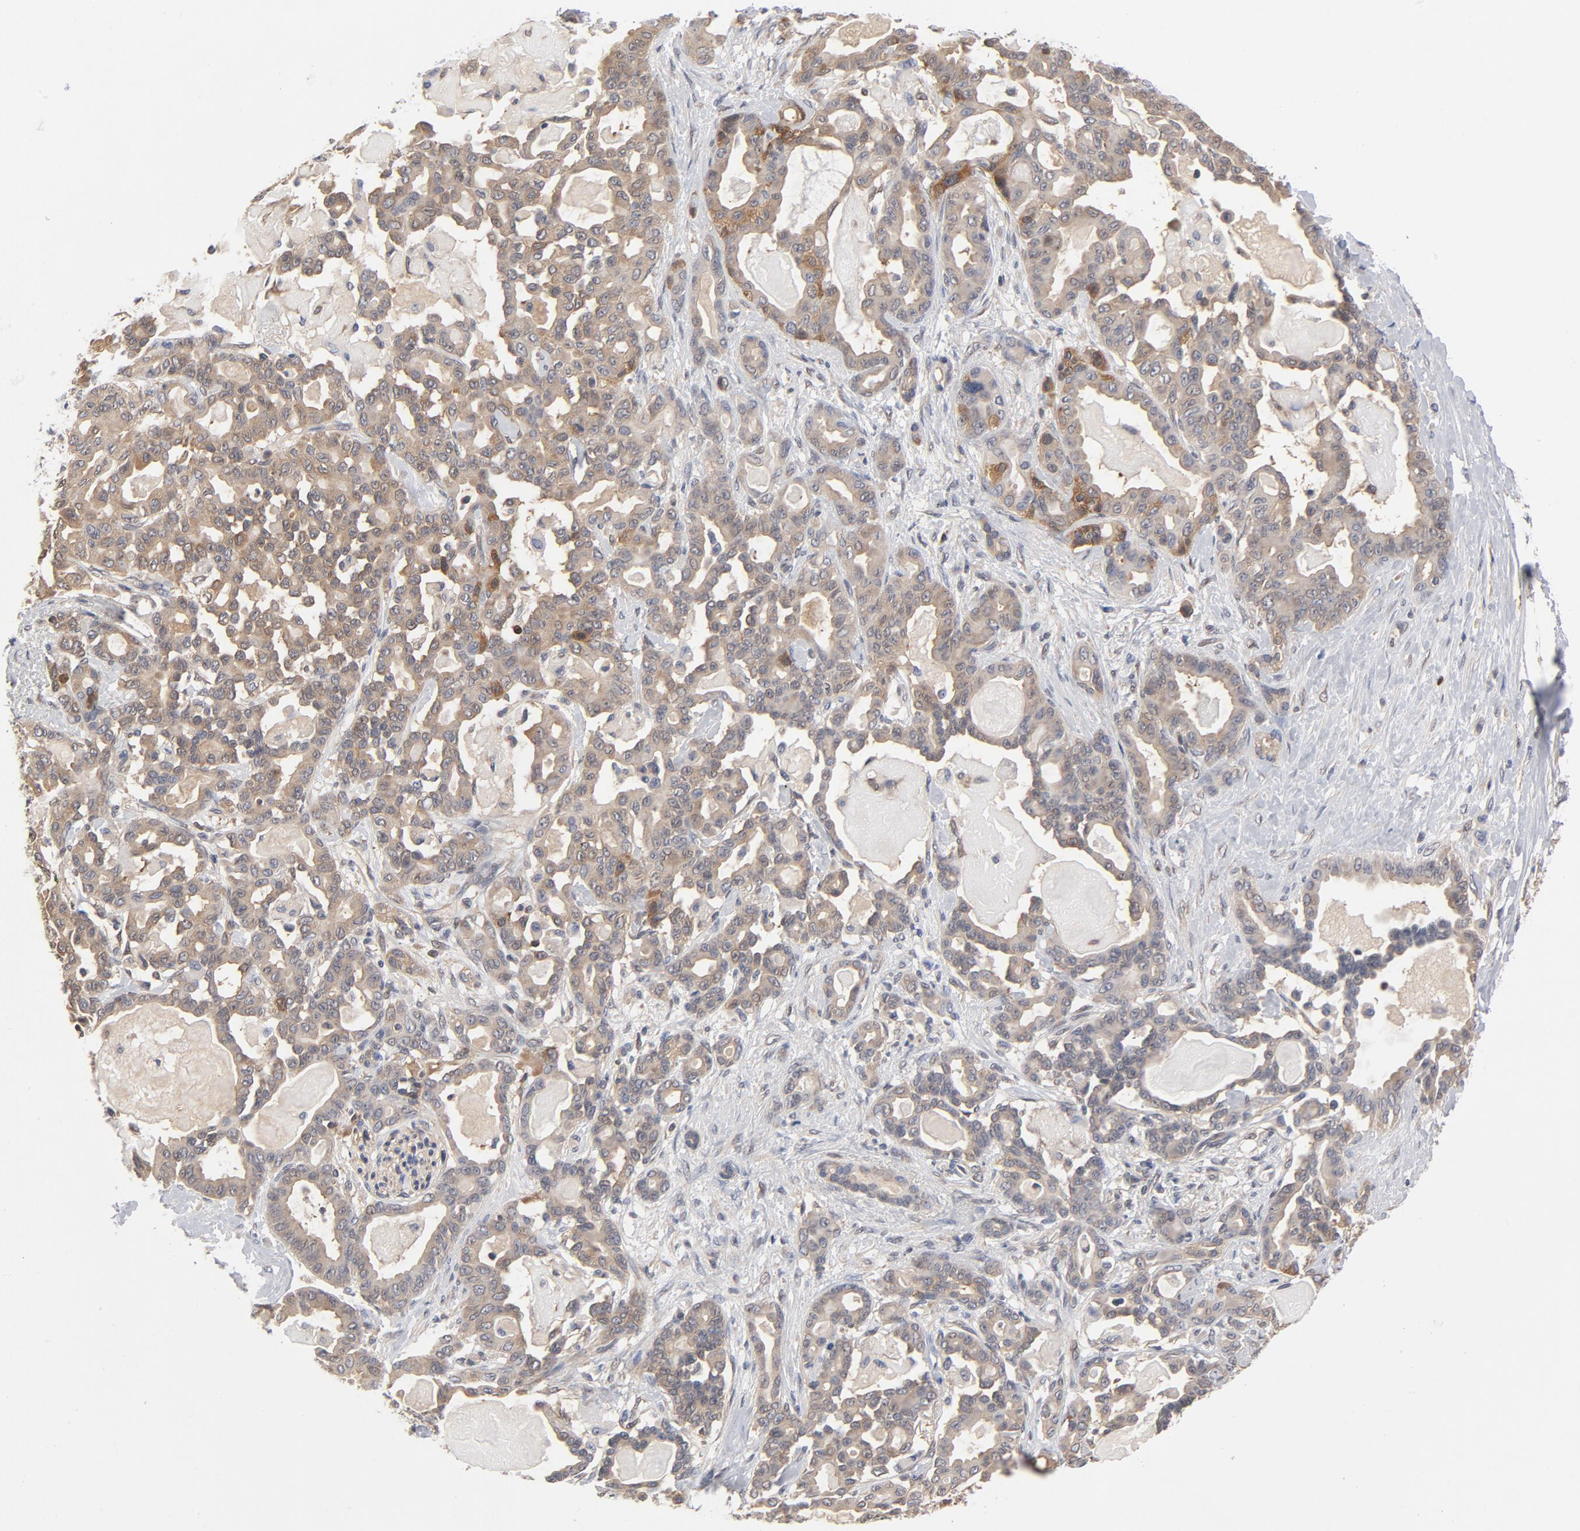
{"staining": {"intensity": "weak", "quantity": "<25%", "location": "cytoplasmic/membranous"}, "tissue": "pancreatic cancer", "cell_type": "Tumor cells", "image_type": "cancer", "snomed": [{"axis": "morphology", "description": "Adenocarcinoma, NOS"}, {"axis": "topography", "description": "Pancreas"}], "caption": "High power microscopy histopathology image of an immunohistochemistry (IHC) image of pancreatic cancer, revealing no significant expression in tumor cells. (Immunohistochemistry (ihc), brightfield microscopy, high magnification).", "gene": "ASMTL", "patient": {"sex": "male", "age": 63}}